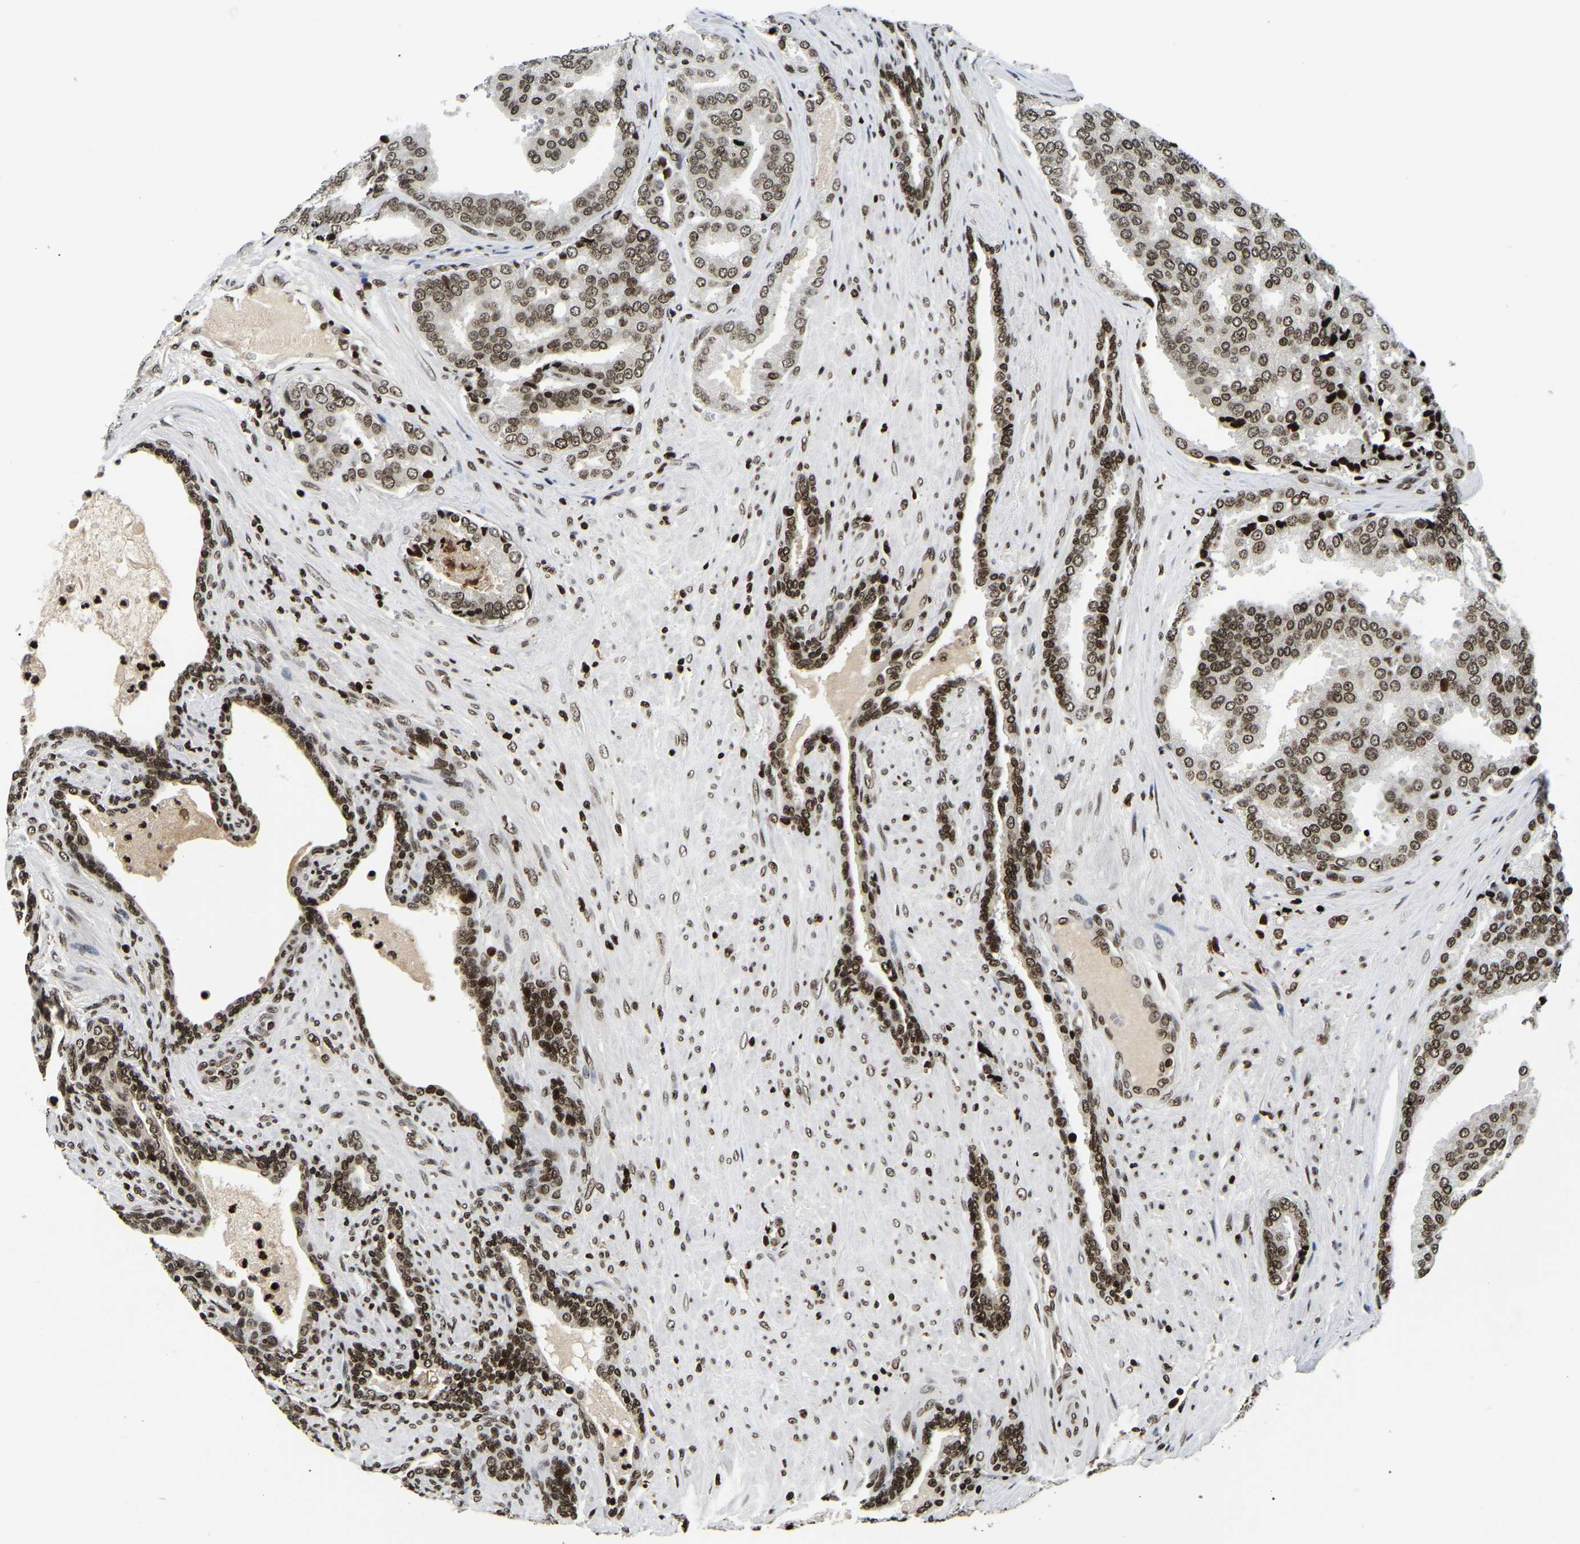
{"staining": {"intensity": "strong", "quantity": ">75%", "location": "nuclear"}, "tissue": "prostate cancer", "cell_type": "Tumor cells", "image_type": "cancer", "snomed": [{"axis": "morphology", "description": "Adenocarcinoma, High grade"}, {"axis": "topography", "description": "Prostate"}], "caption": "Prostate cancer was stained to show a protein in brown. There is high levels of strong nuclear expression in about >75% of tumor cells. (DAB IHC with brightfield microscopy, high magnification).", "gene": "LRRC61", "patient": {"sex": "male", "age": 50}}